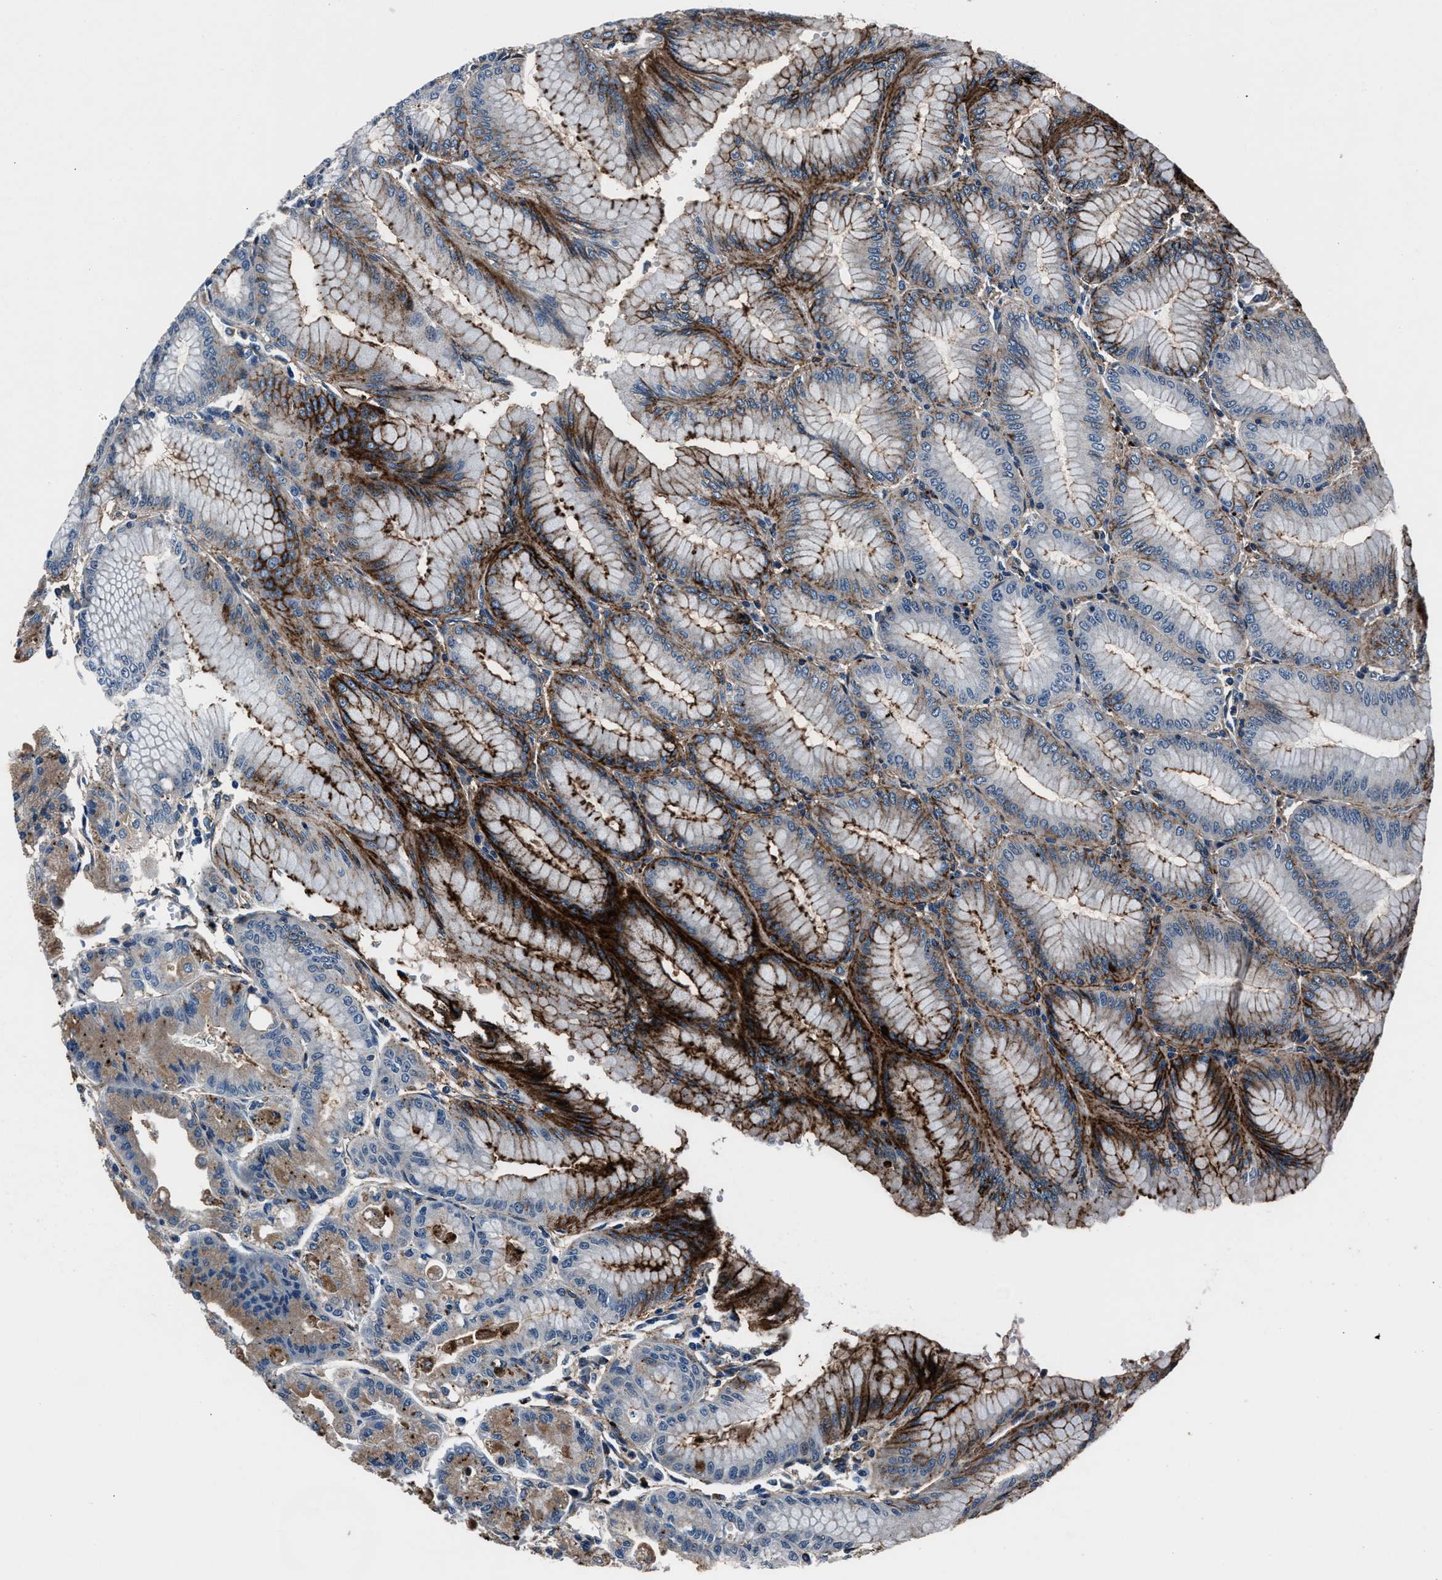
{"staining": {"intensity": "moderate", "quantity": "25%-75%", "location": "cytoplasmic/membranous"}, "tissue": "stomach", "cell_type": "Glandular cells", "image_type": "normal", "snomed": [{"axis": "morphology", "description": "Normal tissue, NOS"}, {"axis": "topography", "description": "Stomach, lower"}], "caption": "This micrograph demonstrates IHC staining of normal stomach, with medium moderate cytoplasmic/membranous expression in about 25%-75% of glandular cells.", "gene": "MFSD11", "patient": {"sex": "male", "age": 71}}